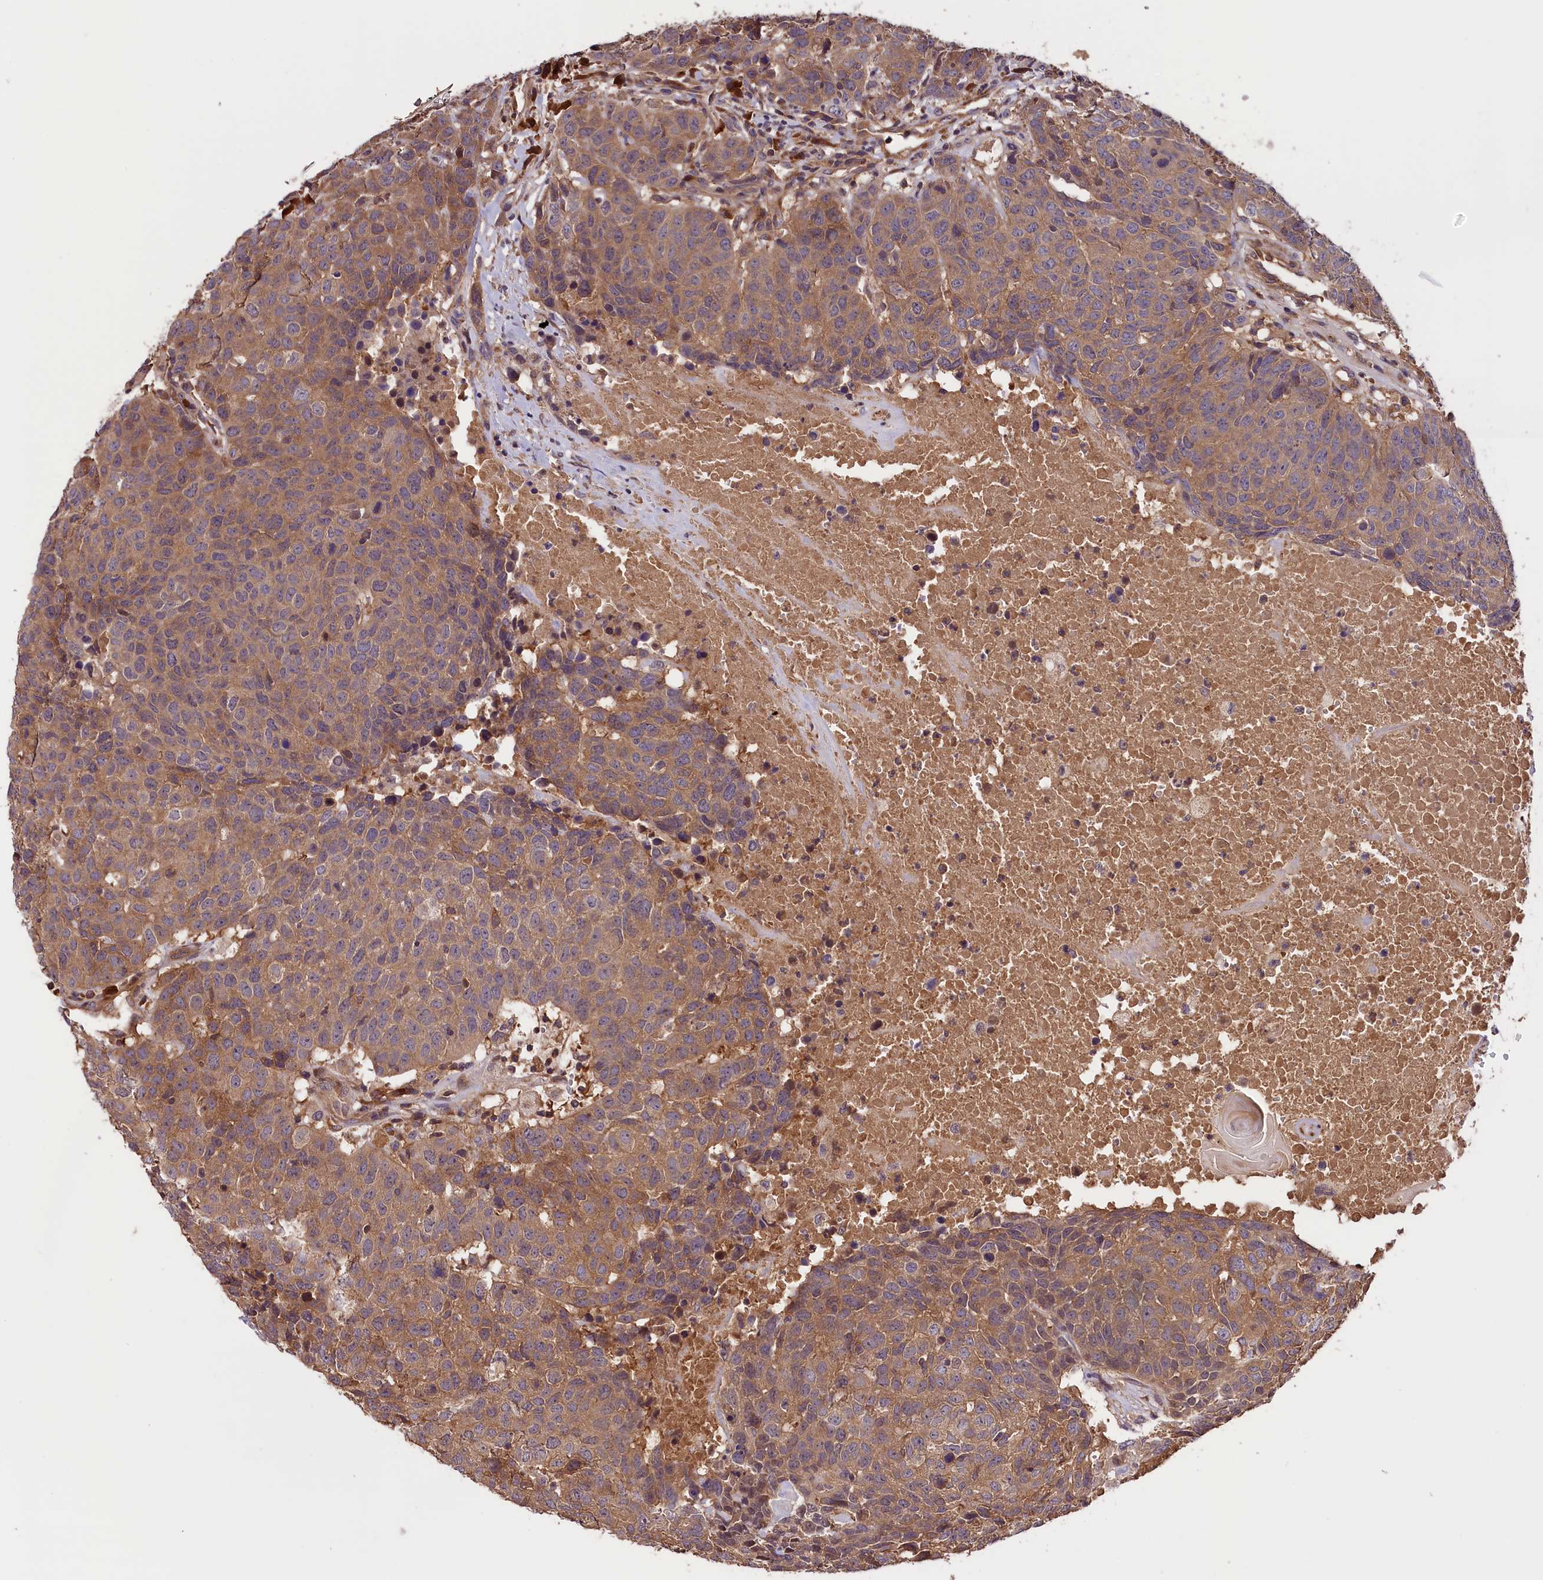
{"staining": {"intensity": "moderate", "quantity": "25%-75%", "location": "cytoplasmic/membranous"}, "tissue": "head and neck cancer", "cell_type": "Tumor cells", "image_type": "cancer", "snomed": [{"axis": "morphology", "description": "Squamous cell carcinoma, NOS"}, {"axis": "topography", "description": "Head-Neck"}], "caption": "Immunohistochemistry photomicrograph of neoplastic tissue: human squamous cell carcinoma (head and neck) stained using IHC exhibits medium levels of moderate protein expression localized specifically in the cytoplasmic/membranous of tumor cells, appearing as a cytoplasmic/membranous brown color.", "gene": "SETD6", "patient": {"sex": "male", "age": 66}}